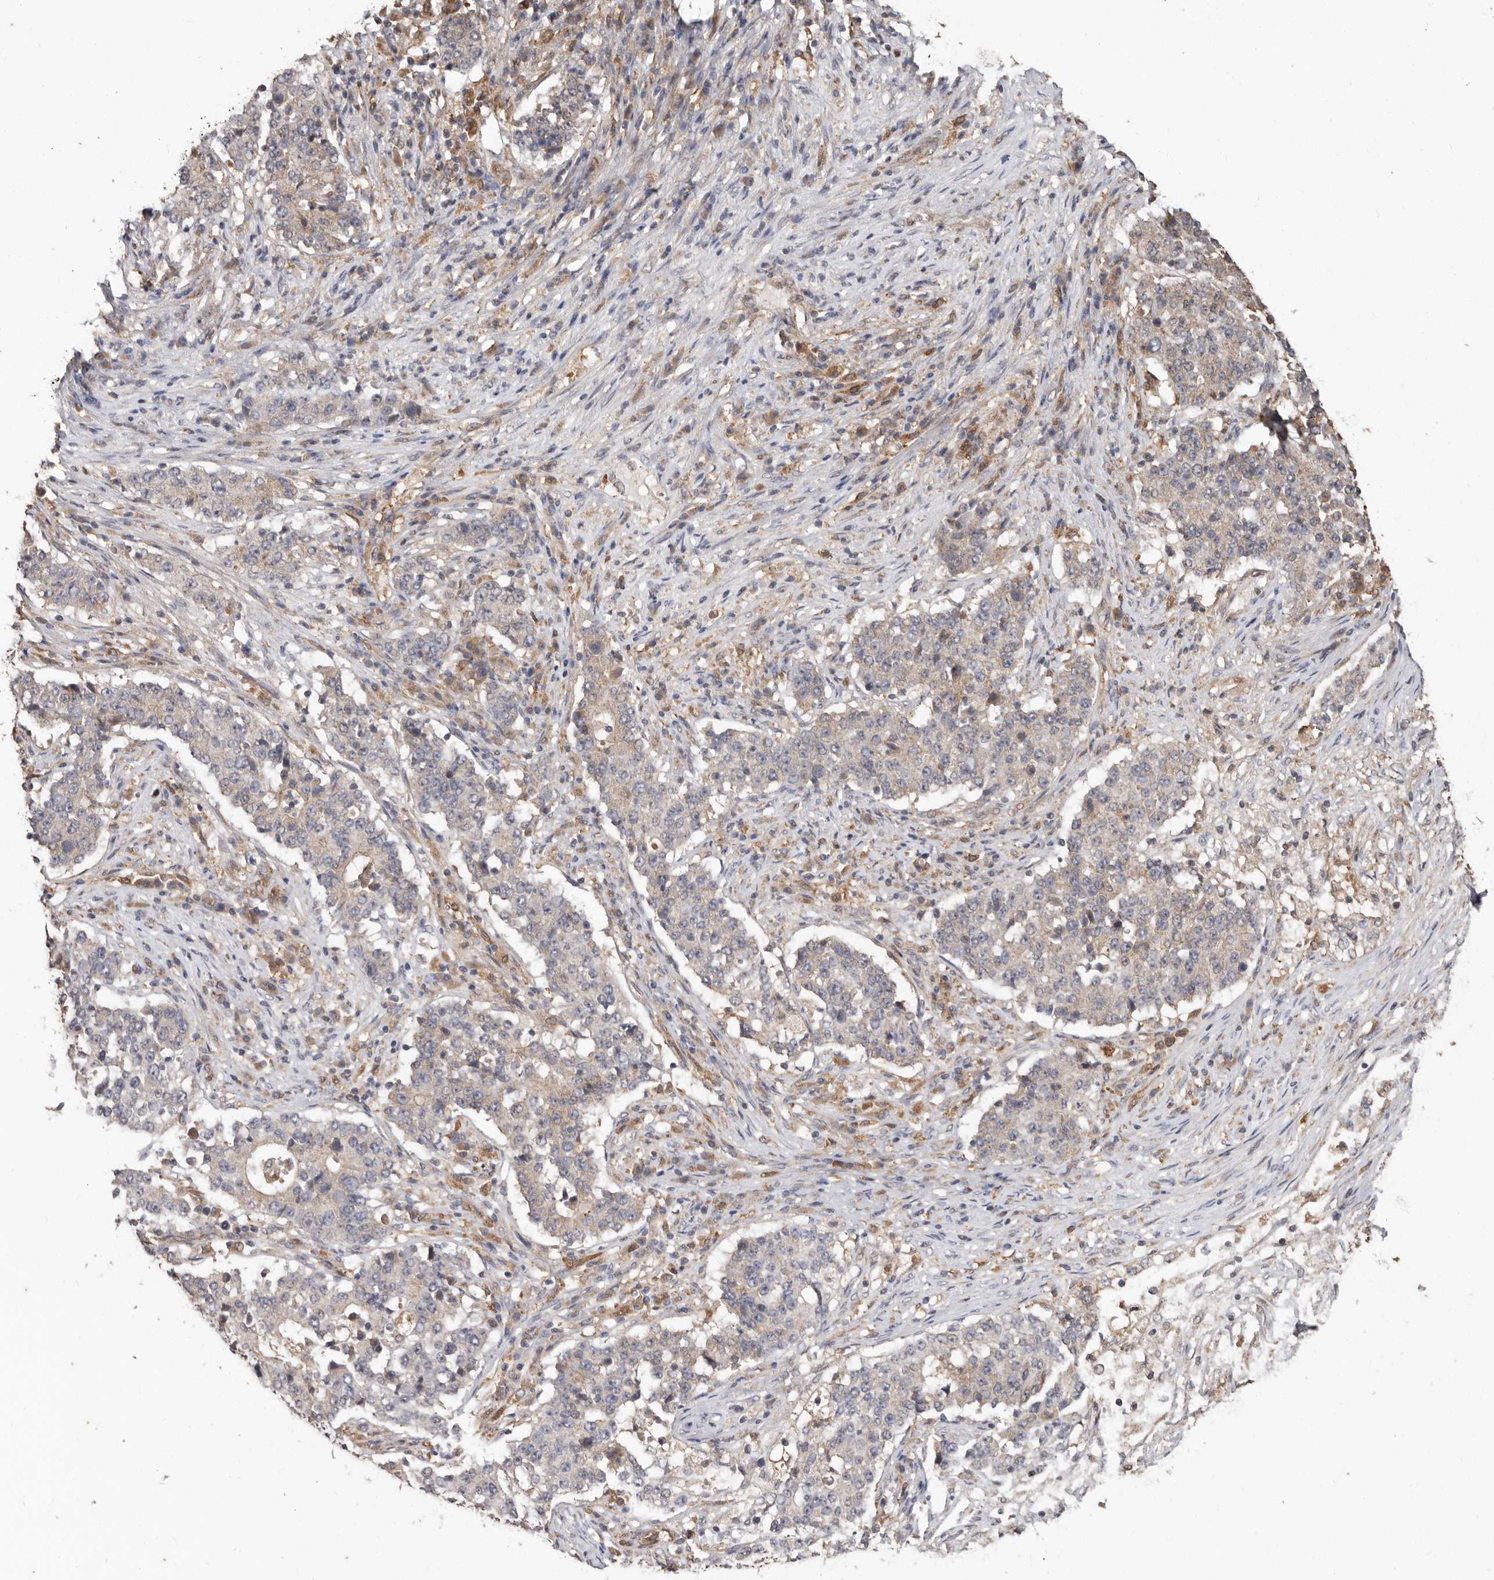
{"staining": {"intensity": "weak", "quantity": "<25%", "location": "cytoplasmic/membranous"}, "tissue": "stomach cancer", "cell_type": "Tumor cells", "image_type": "cancer", "snomed": [{"axis": "morphology", "description": "Adenocarcinoma, NOS"}, {"axis": "topography", "description": "Stomach"}], "caption": "This is an immunohistochemistry image of human adenocarcinoma (stomach). There is no expression in tumor cells.", "gene": "RSPO2", "patient": {"sex": "male", "age": 59}}